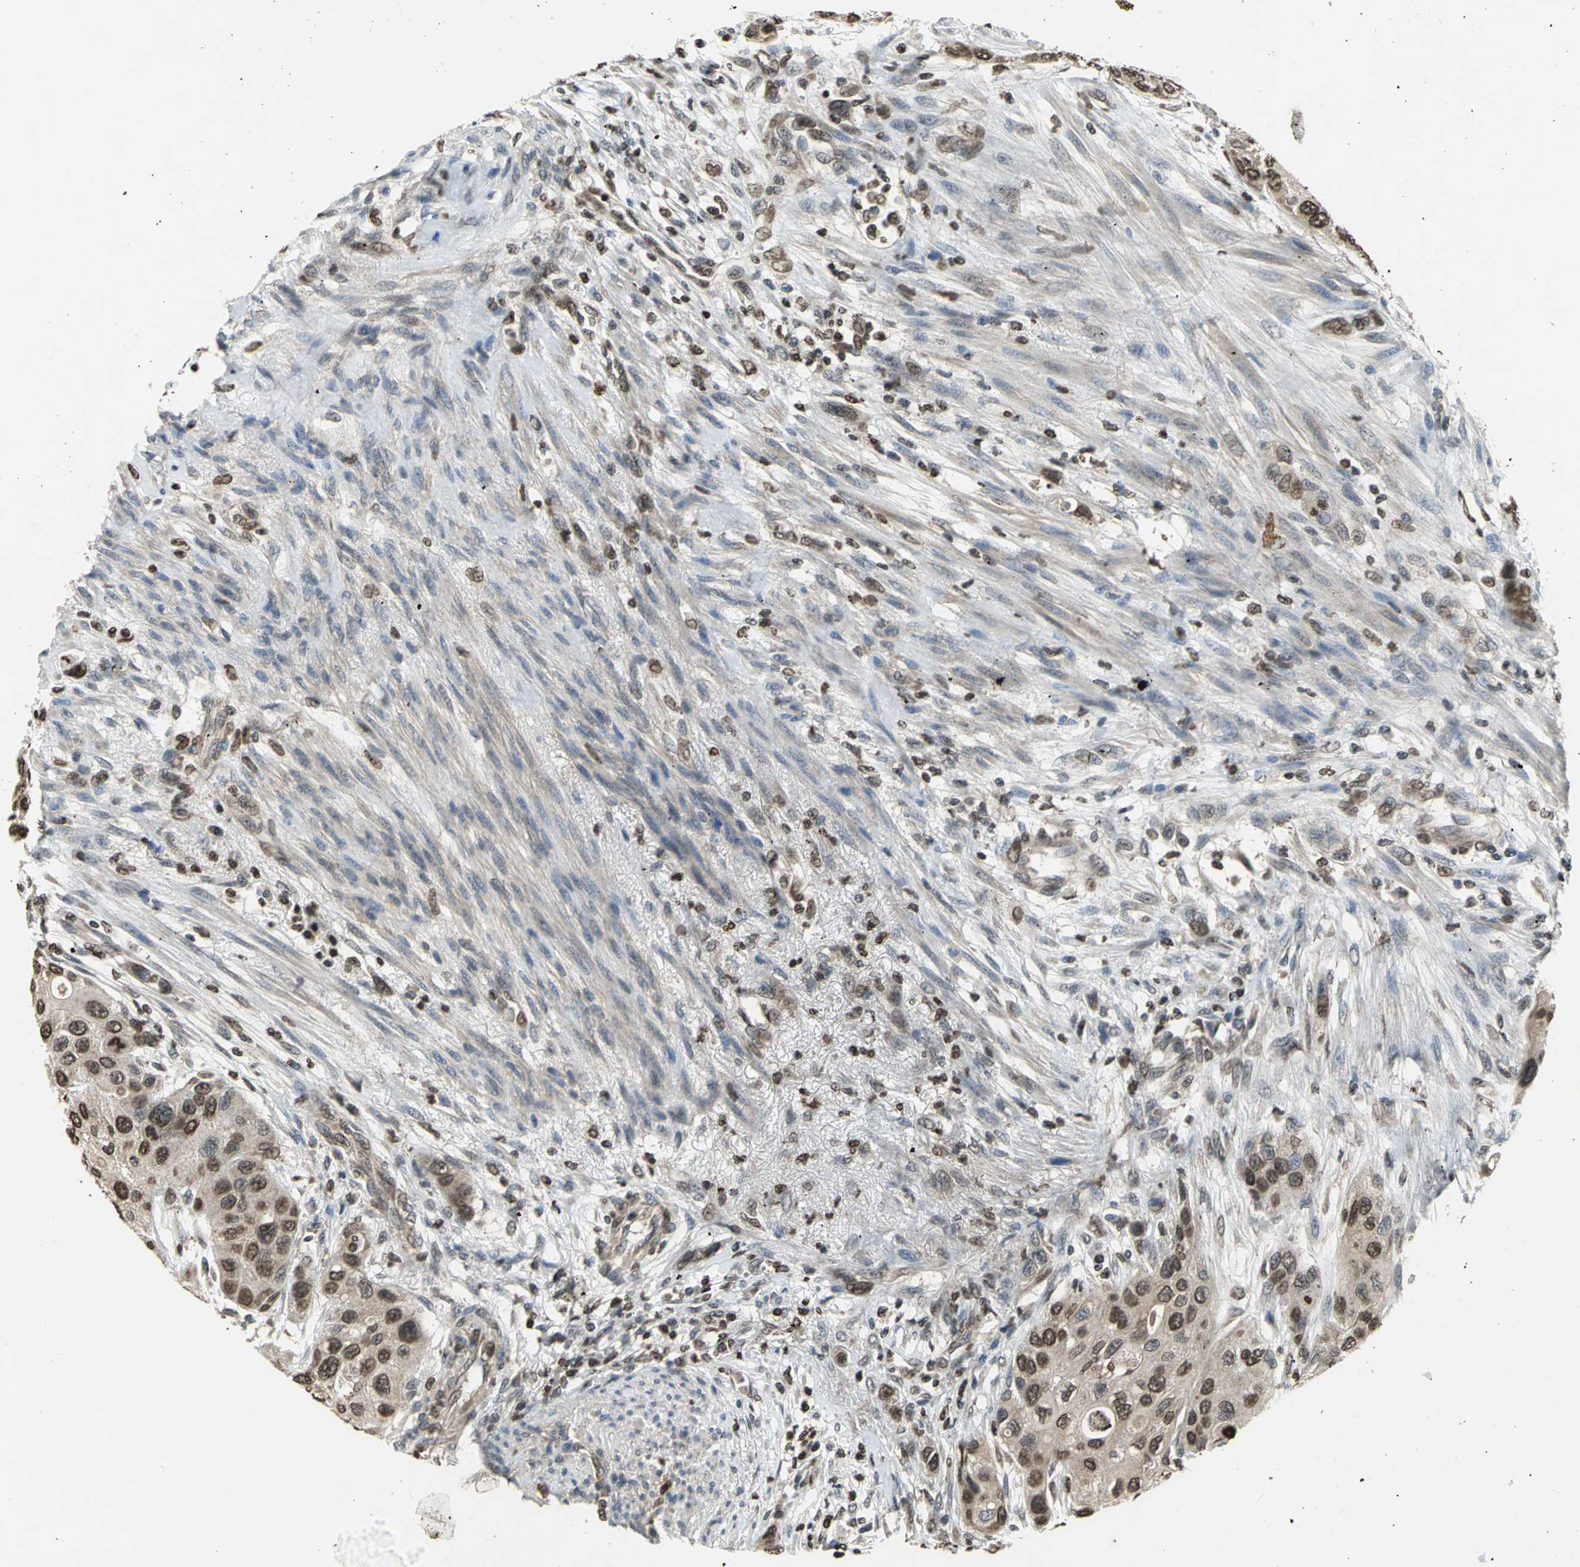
{"staining": {"intensity": "strong", "quantity": ">75%", "location": "cytoplasmic/membranous,nuclear"}, "tissue": "urothelial cancer", "cell_type": "Tumor cells", "image_type": "cancer", "snomed": [{"axis": "morphology", "description": "Urothelial carcinoma, High grade"}, {"axis": "topography", "description": "Urinary bladder"}], "caption": "About >75% of tumor cells in urothelial carcinoma (high-grade) exhibit strong cytoplasmic/membranous and nuclear protein expression as visualized by brown immunohistochemical staining.", "gene": "AHR", "patient": {"sex": "female", "age": 56}}